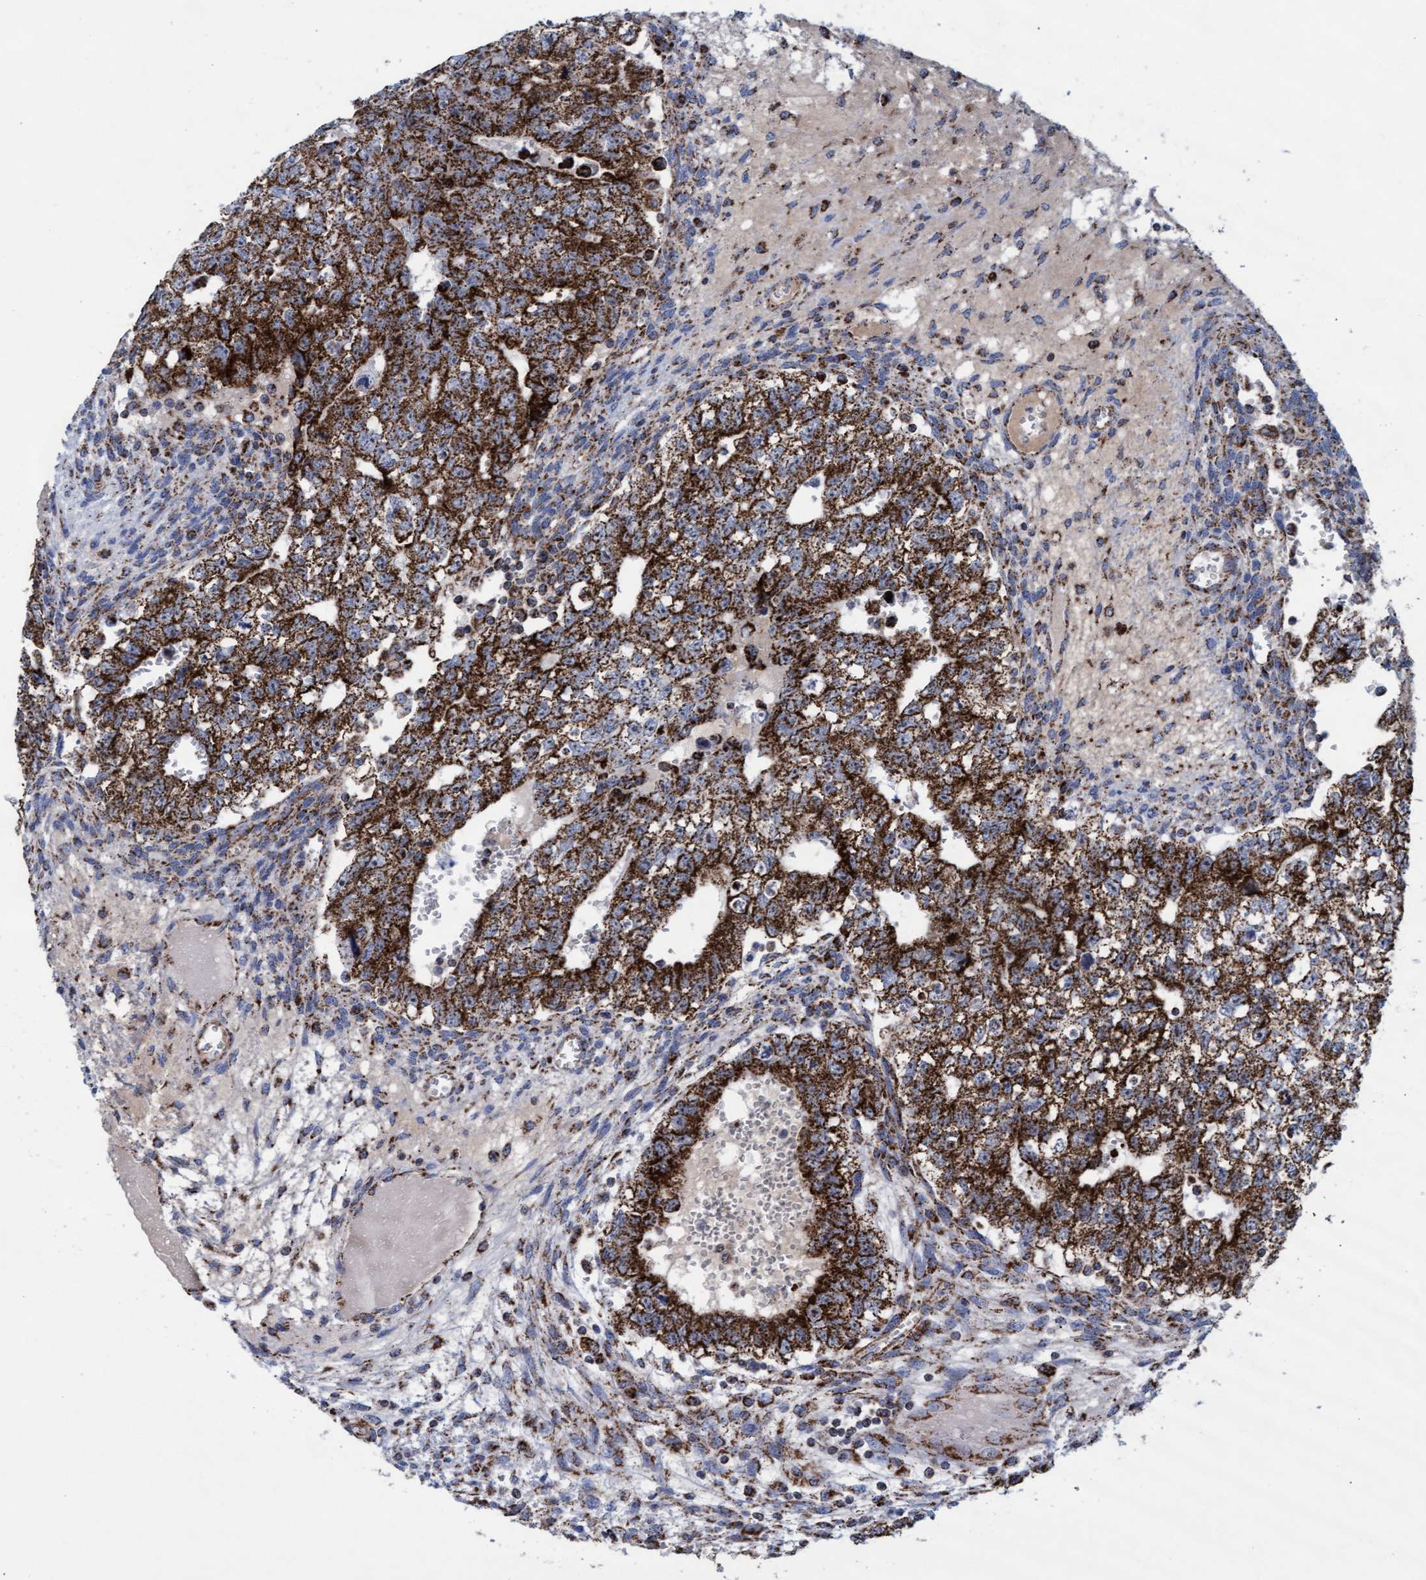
{"staining": {"intensity": "strong", "quantity": ">75%", "location": "cytoplasmic/membranous"}, "tissue": "testis cancer", "cell_type": "Tumor cells", "image_type": "cancer", "snomed": [{"axis": "morphology", "description": "Seminoma, NOS"}, {"axis": "morphology", "description": "Carcinoma, Embryonal, NOS"}, {"axis": "topography", "description": "Testis"}], "caption": "A histopathology image showing strong cytoplasmic/membranous positivity in approximately >75% of tumor cells in testis embryonal carcinoma, as visualized by brown immunohistochemical staining.", "gene": "MRPL38", "patient": {"sex": "male", "age": 38}}